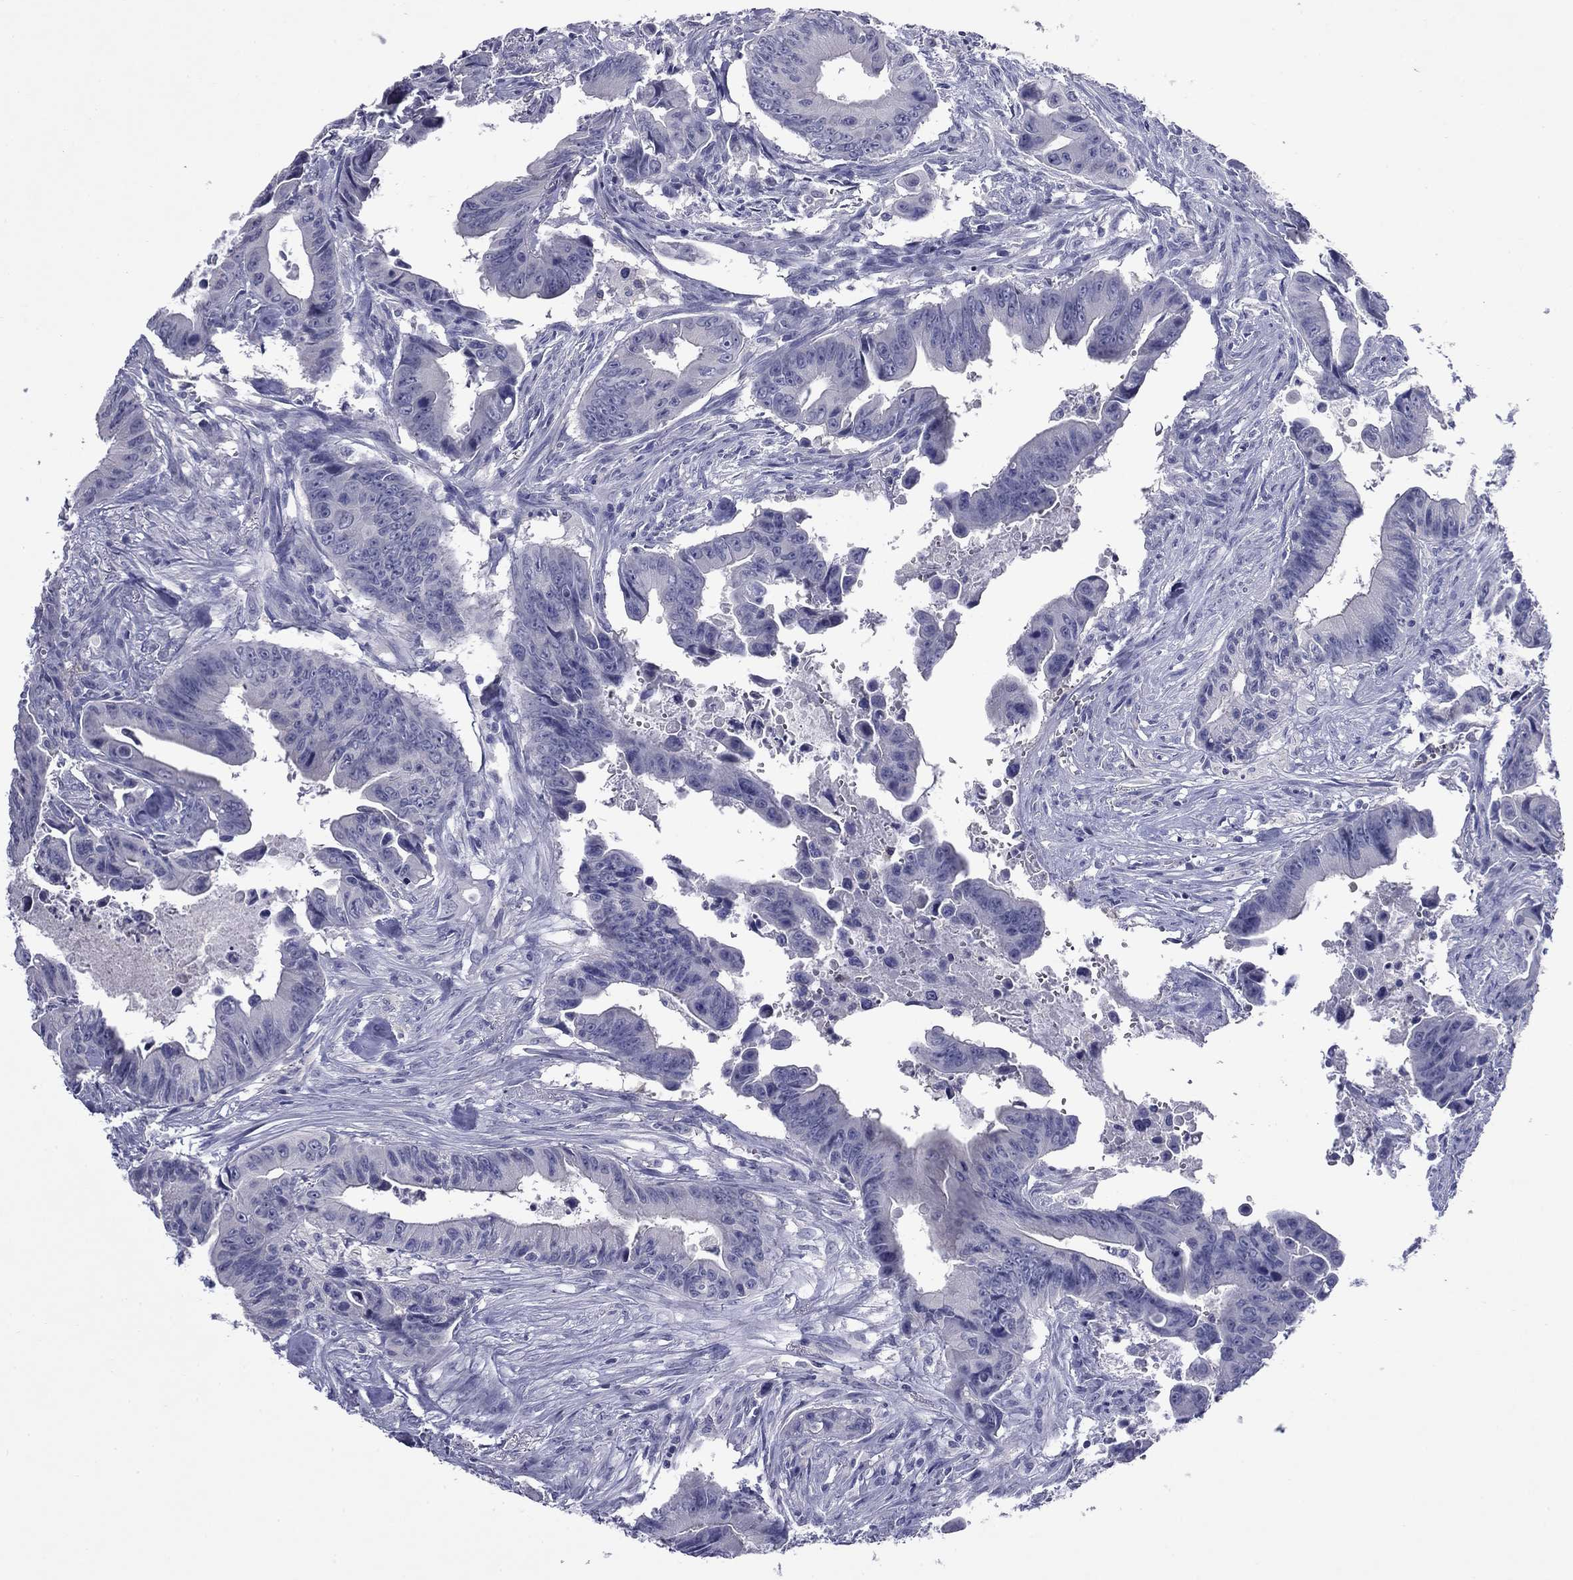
{"staining": {"intensity": "negative", "quantity": "none", "location": "none"}, "tissue": "colorectal cancer", "cell_type": "Tumor cells", "image_type": "cancer", "snomed": [{"axis": "morphology", "description": "Adenocarcinoma, NOS"}, {"axis": "topography", "description": "Colon"}], "caption": "Colorectal adenocarcinoma was stained to show a protein in brown. There is no significant staining in tumor cells.", "gene": "CFAP119", "patient": {"sex": "female", "age": 87}}